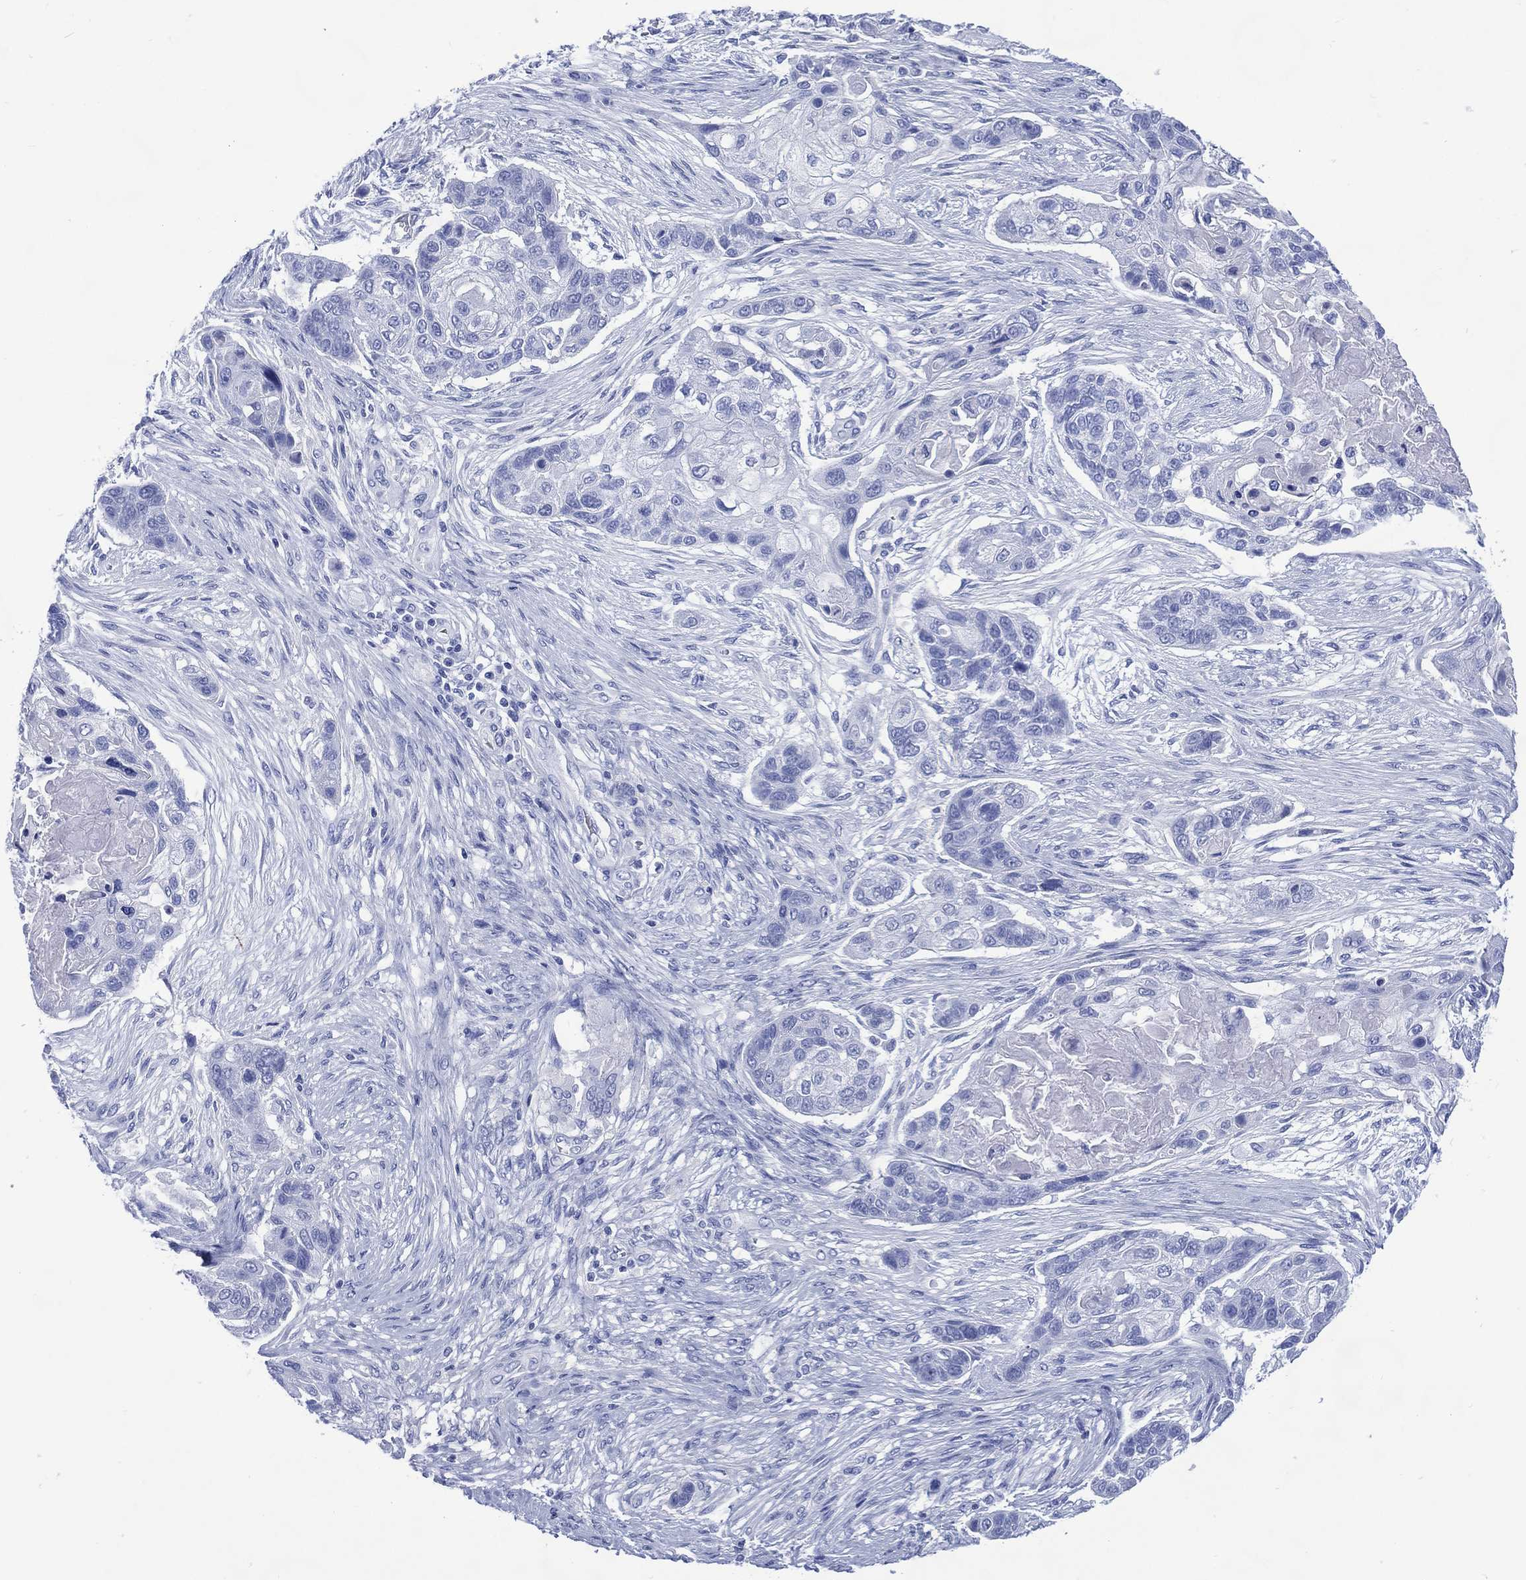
{"staining": {"intensity": "negative", "quantity": "none", "location": "none"}, "tissue": "lung cancer", "cell_type": "Tumor cells", "image_type": "cancer", "snomed": [{"axis": "morphology", "description": "Squamous cell carcinoma, NOS"}, {"axis": "topography", "description": "Lung"}], "caption": "This is an immunohistochemistry micrograph of lung squamous cell carcinoma. There is no staining in tumor cells.", "gene": "SHCBP1L", "patient": {"sex": "male", "age": 69}}